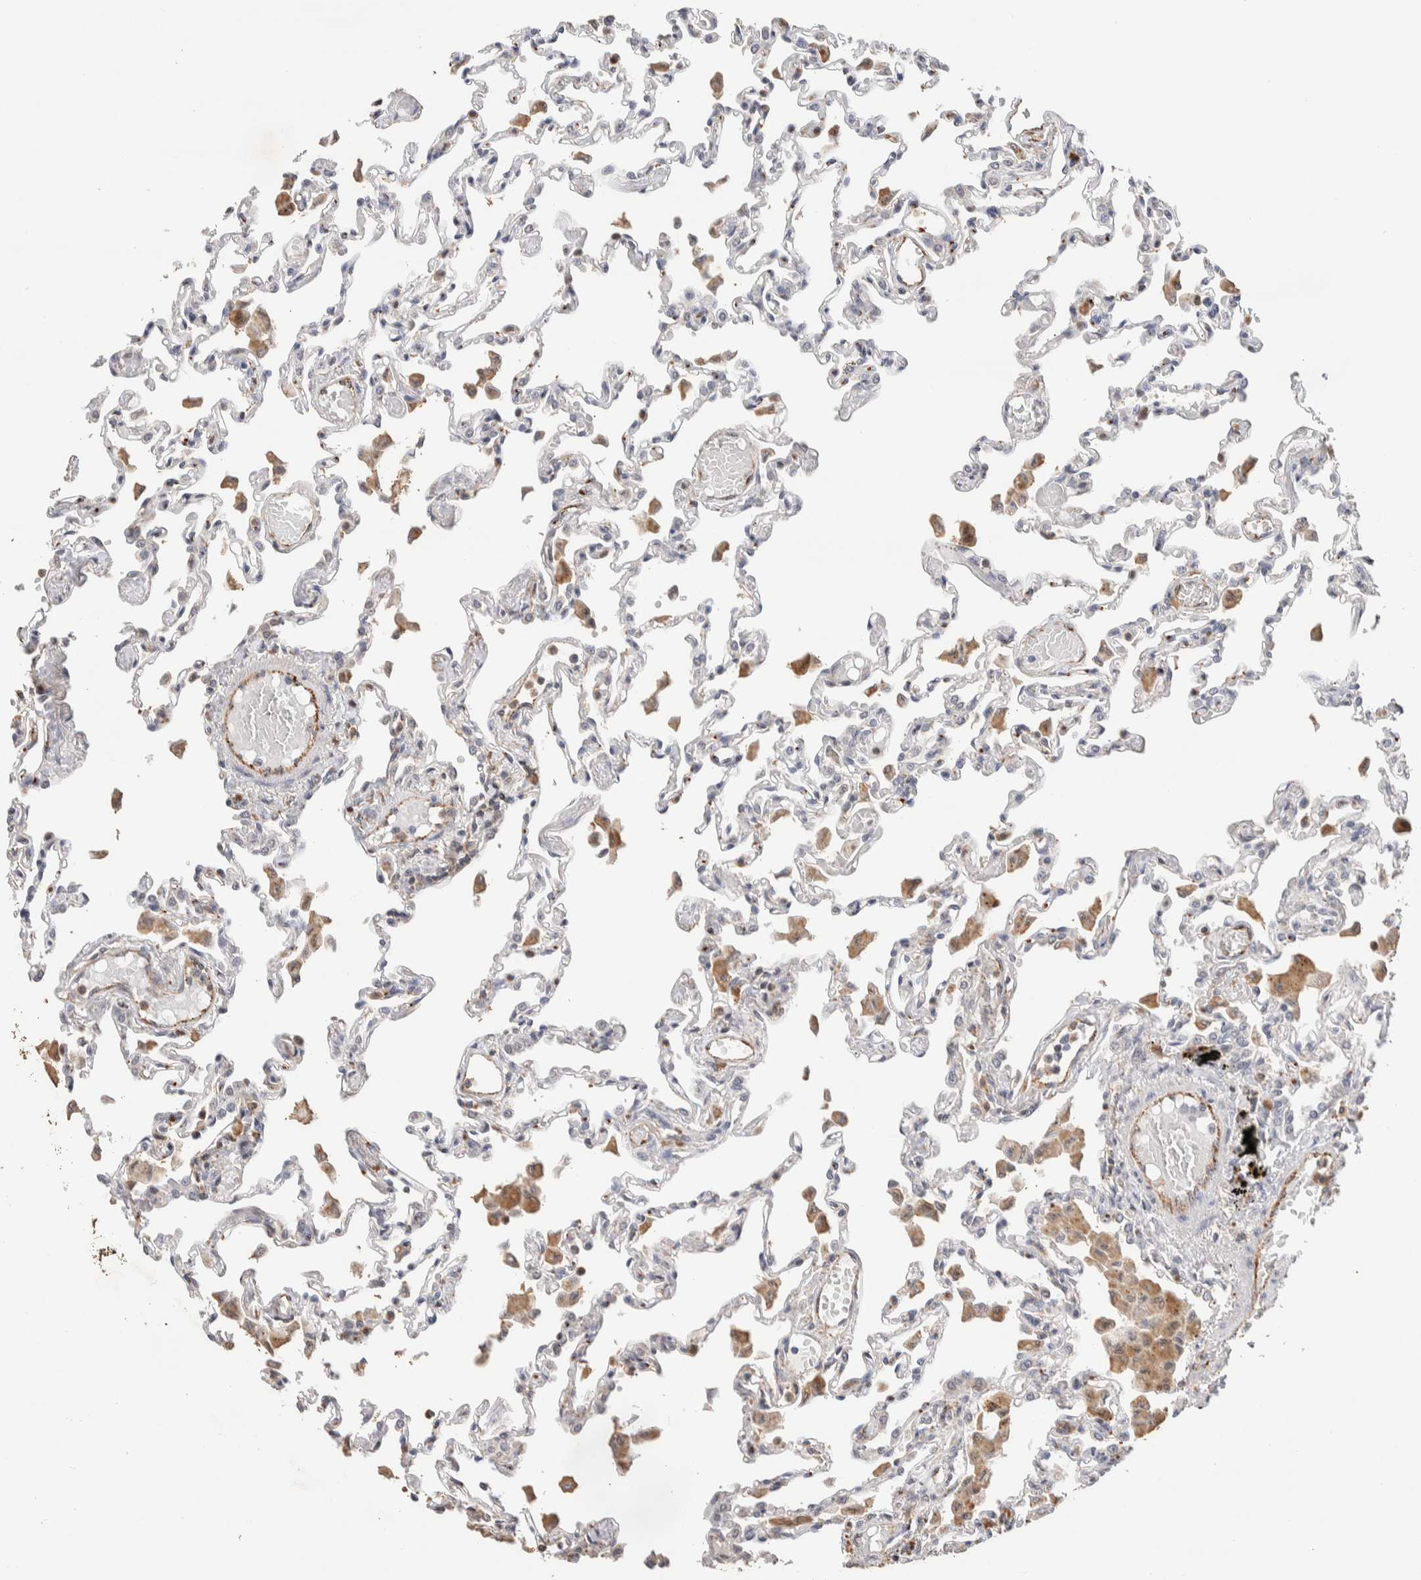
{"staining": {"intensity": "negative", "quantity": "none", "location": "none"}, "tissue": "lung", "cell_type": "Alveolar cells", "image_type": "normal", "snomed": [{"axis": "morphology", "description": "Normal tissue, NOS"}, {"axis": "topography", "description": "Bronchus"}, {"axis": "topography", "description": "Lung"}], "caption": "Immunohistochemistry micrograph of benign human lung stained for a protein (brown), which displays no expression in alveolar cells.", "gene": "NSMAF", "patient": {"sex": "female", "age": 49}}